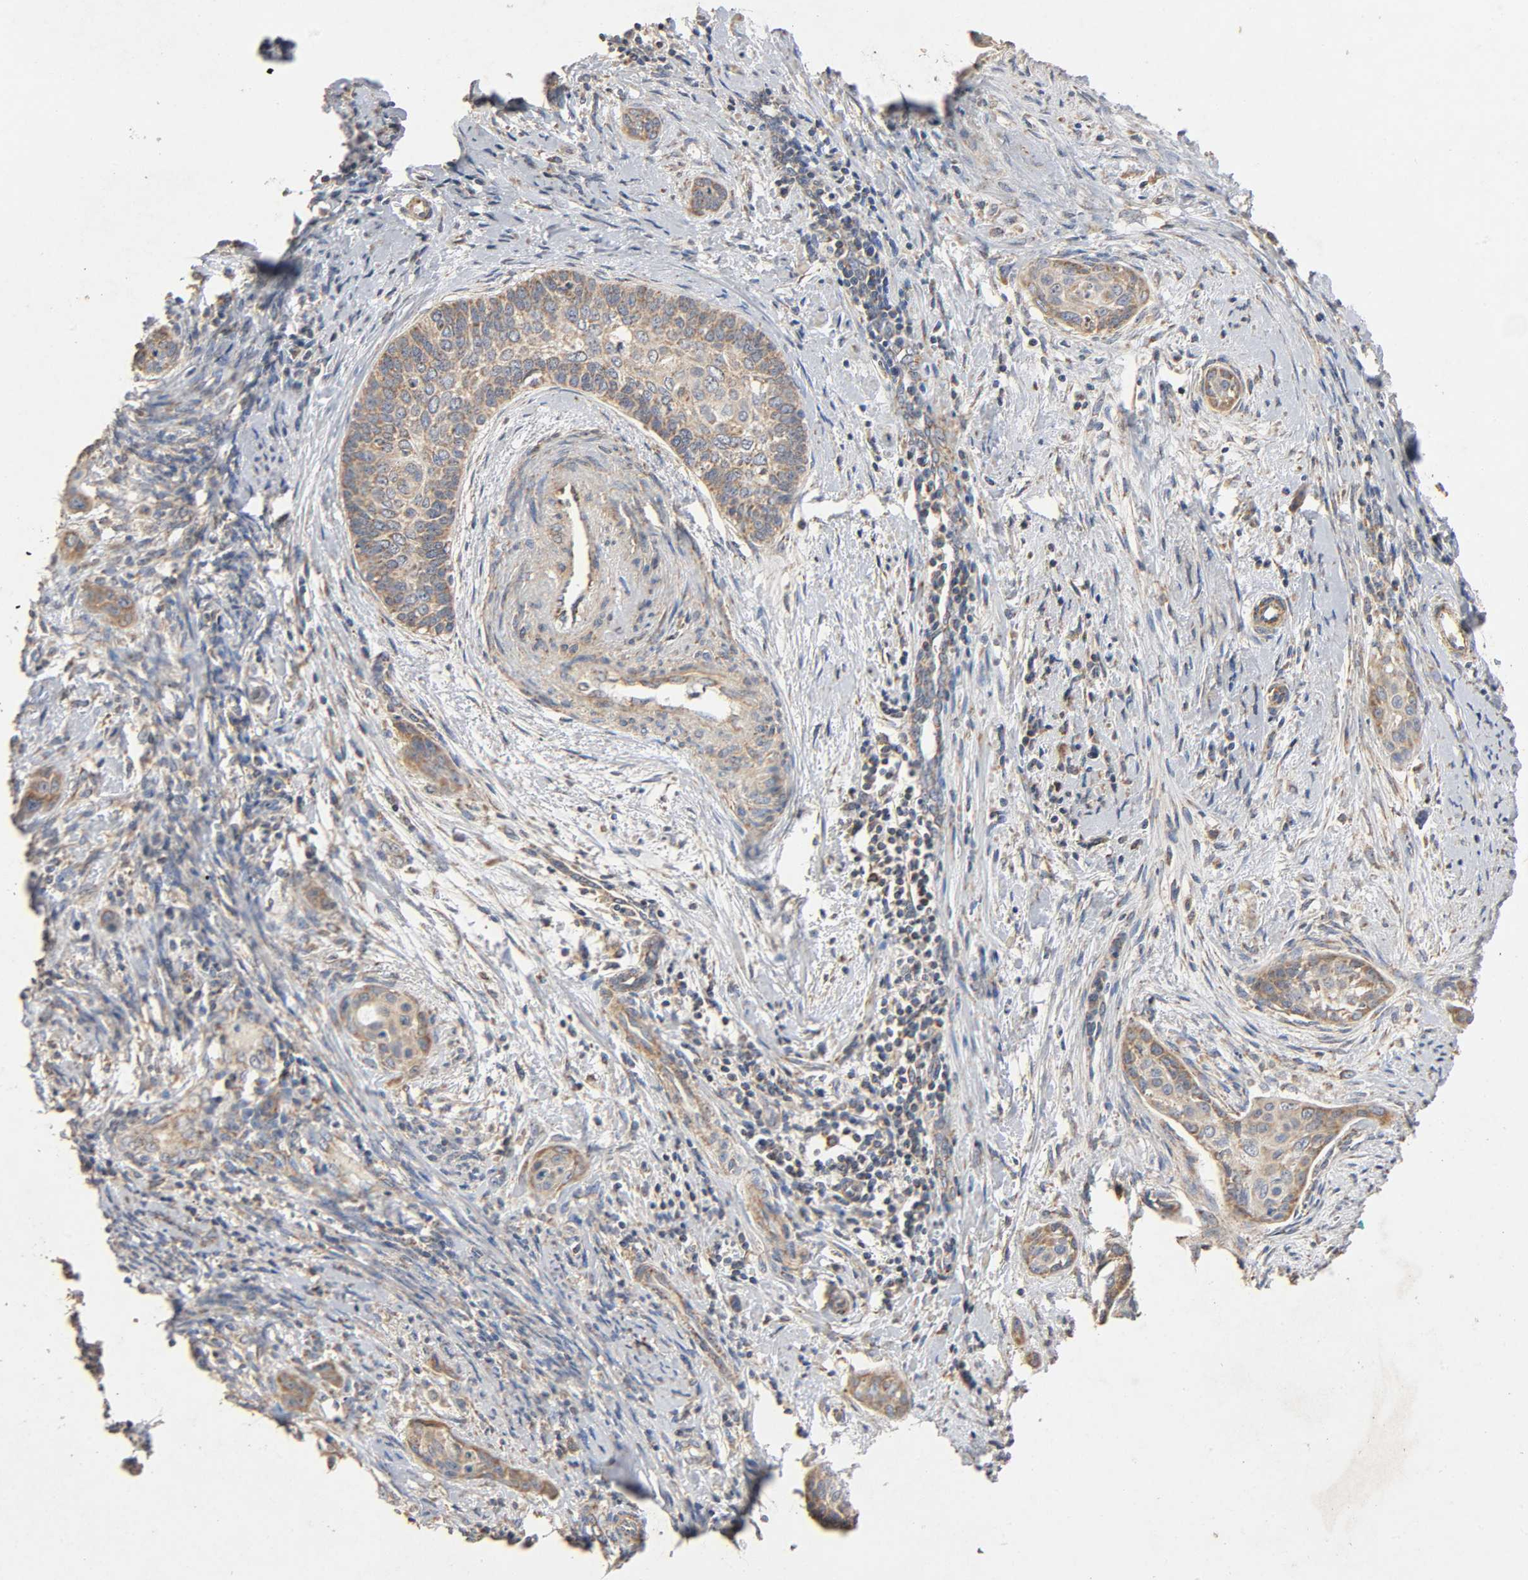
{"staining": {"intensity": "weak", "quantity": "25%-75%", "location": "cytoplasmic/membranous"}, "tissue": "cervical cancer", "cell_type": "Tumor cells", "image_type": "cancer", "snomed": [{"axis": "morphology", "description": "Squamous cell carcinoma, NOS"}, {"axis": "topography", "description": "Cervix"}], "caption": "Protein analysis of cervical squamous cell carcinoma tissue reveals weak cytoplasmic/membranous staining in approximately 25%-75% of tumor cells.", "gene": "NDUFS3", "patient": {"sex": "female", "age": 33}}